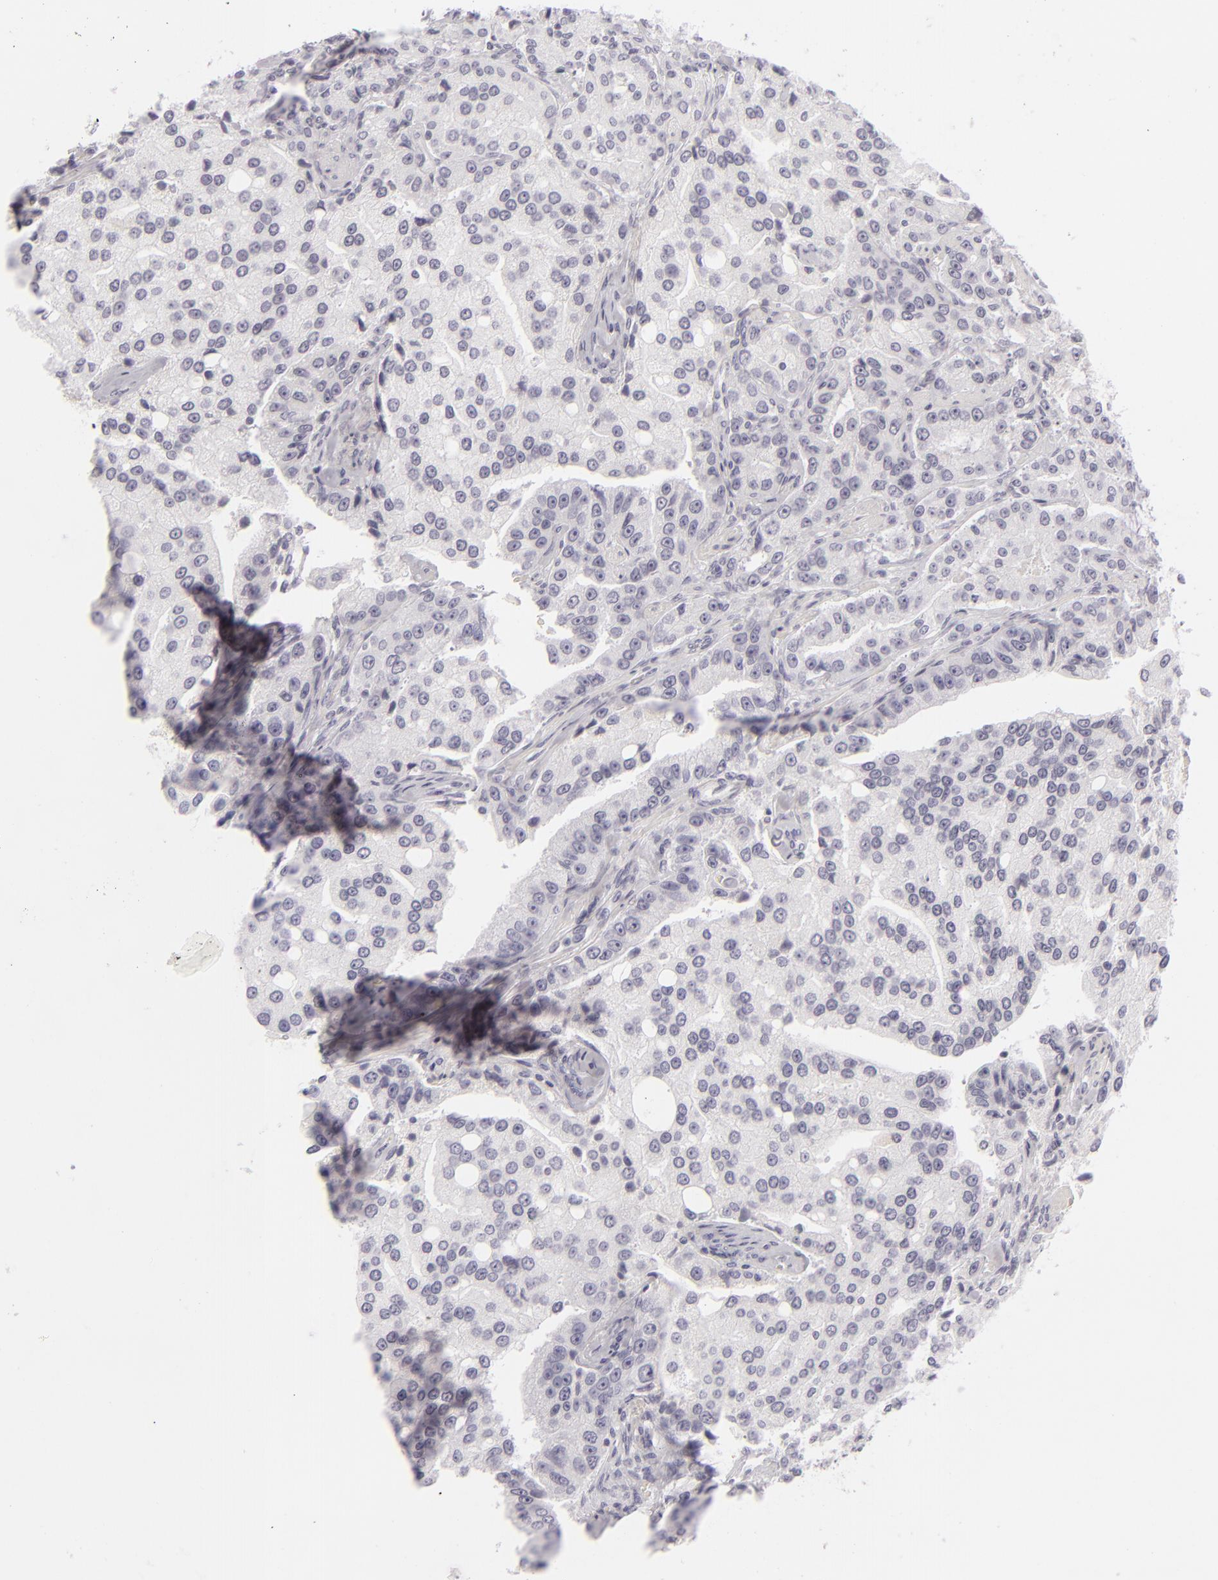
{"staining": {"intensity": "negative", "quantity": "none", "location": "none"}, "tissue": "prostate cancer", "cell_type": "Tumor cells", "image_type": "cancer", "snomed": [{"axis": "morphology", "description": "Adenocarcinoma, Medium grade"}, {"axis": "topography", "description": "Prostate"}], "caption": "High power microscopy image of an IHC image of adenocarcinoma (medium-grade) (prostate), revealing no significant expression in tumor cells.", "gene": "CDX2", "patient": {"sex": "male", "age": 72}}